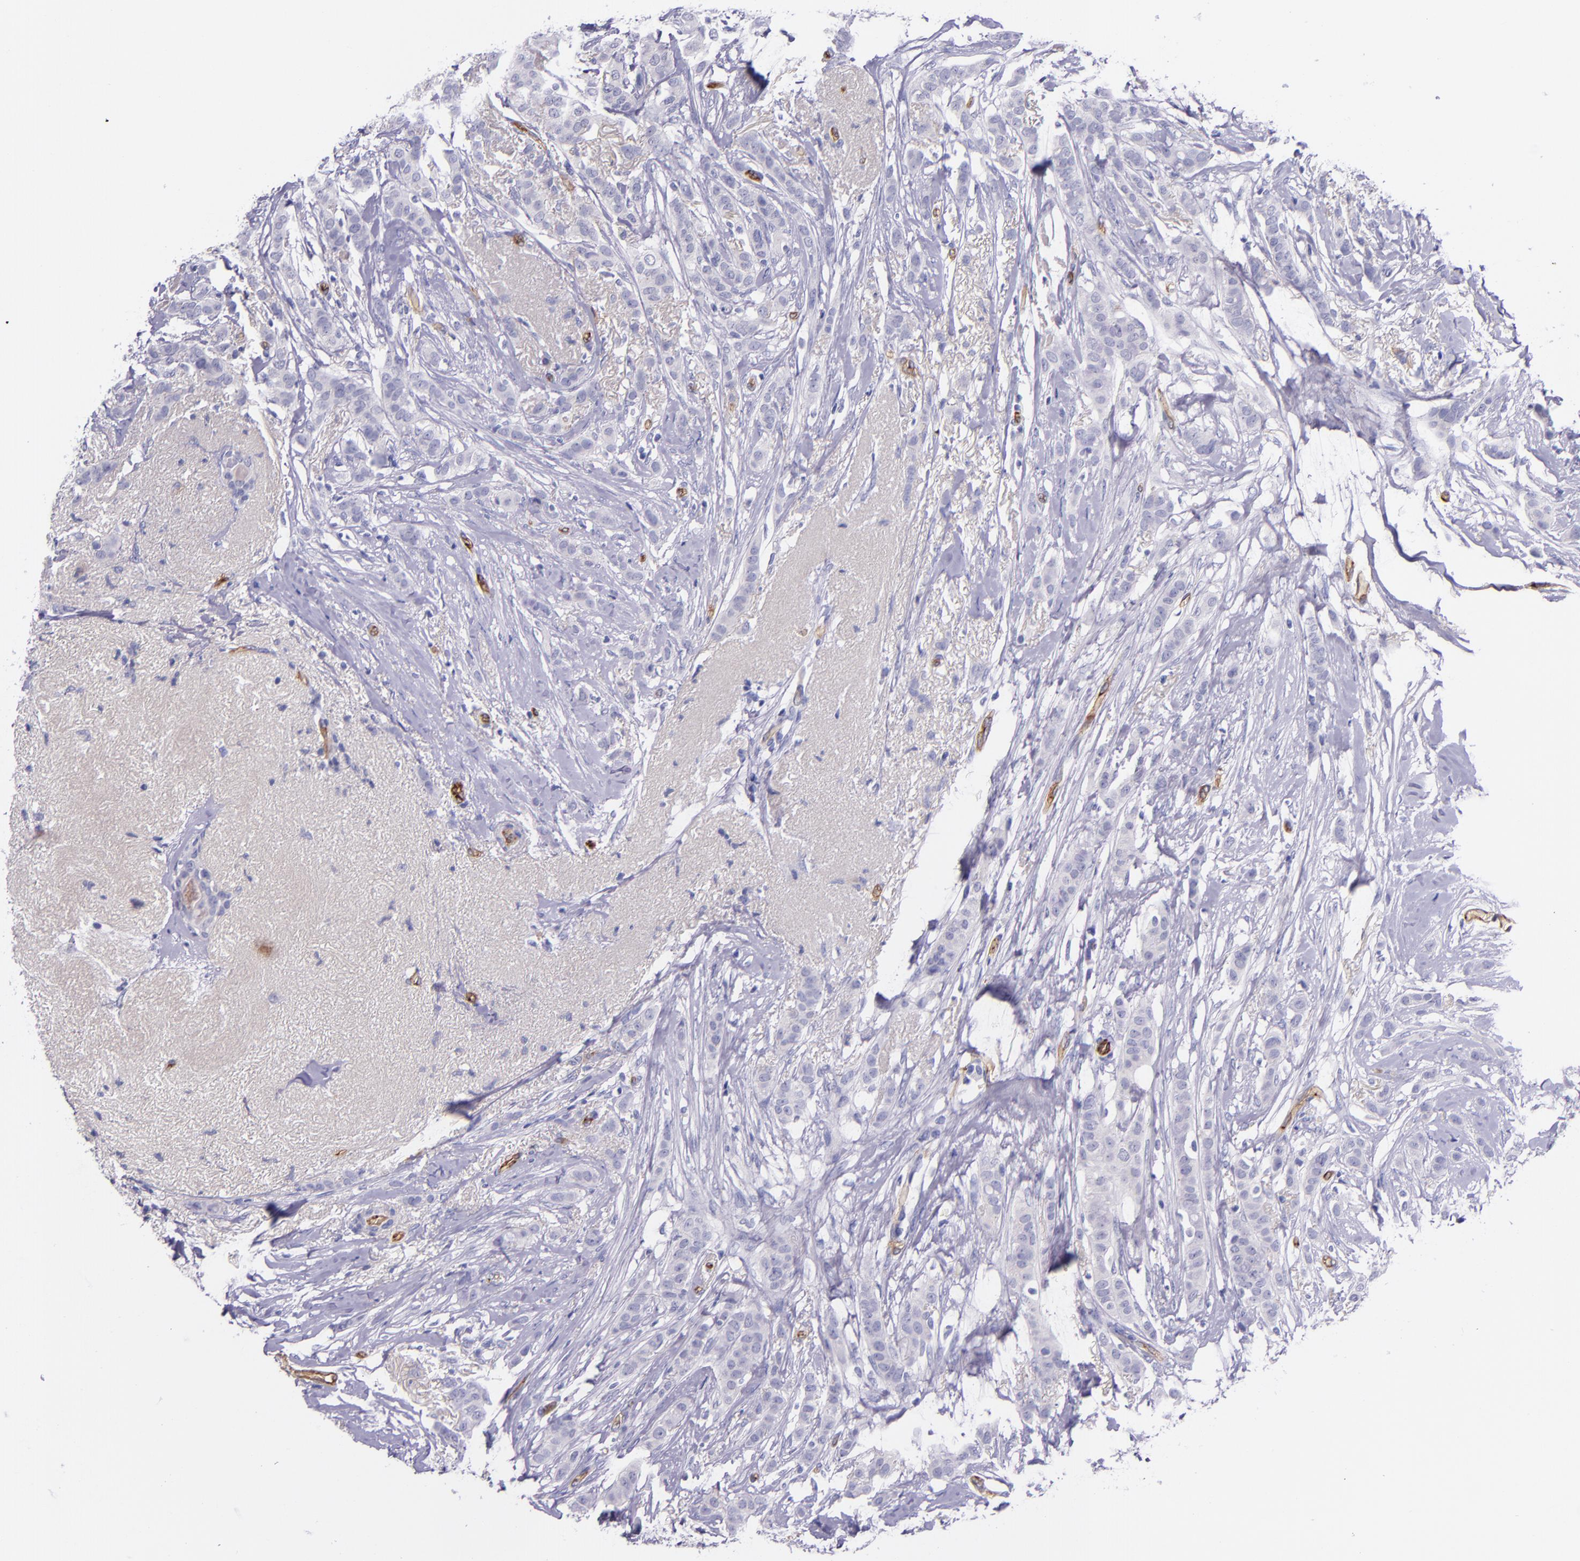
{"staining": {"intensity": "negative", "quantity": "none", "location": "none"}, "tissue": "breast cancer", "cell_type": "Tumor cells", "image_type": "cancer", "snomed": [{"axis": "morphology", "description": "Lobular carcinoma"}, {"axis": "topography", "description": "Breast"}], "caption": "An immunohistochemistry (IHC) histopathology image of breast cancer is shown. There is no staining in tumor cells of breast cancer.", "gene": "NOS3", "patient": {"sex": "female", "age": 55}}